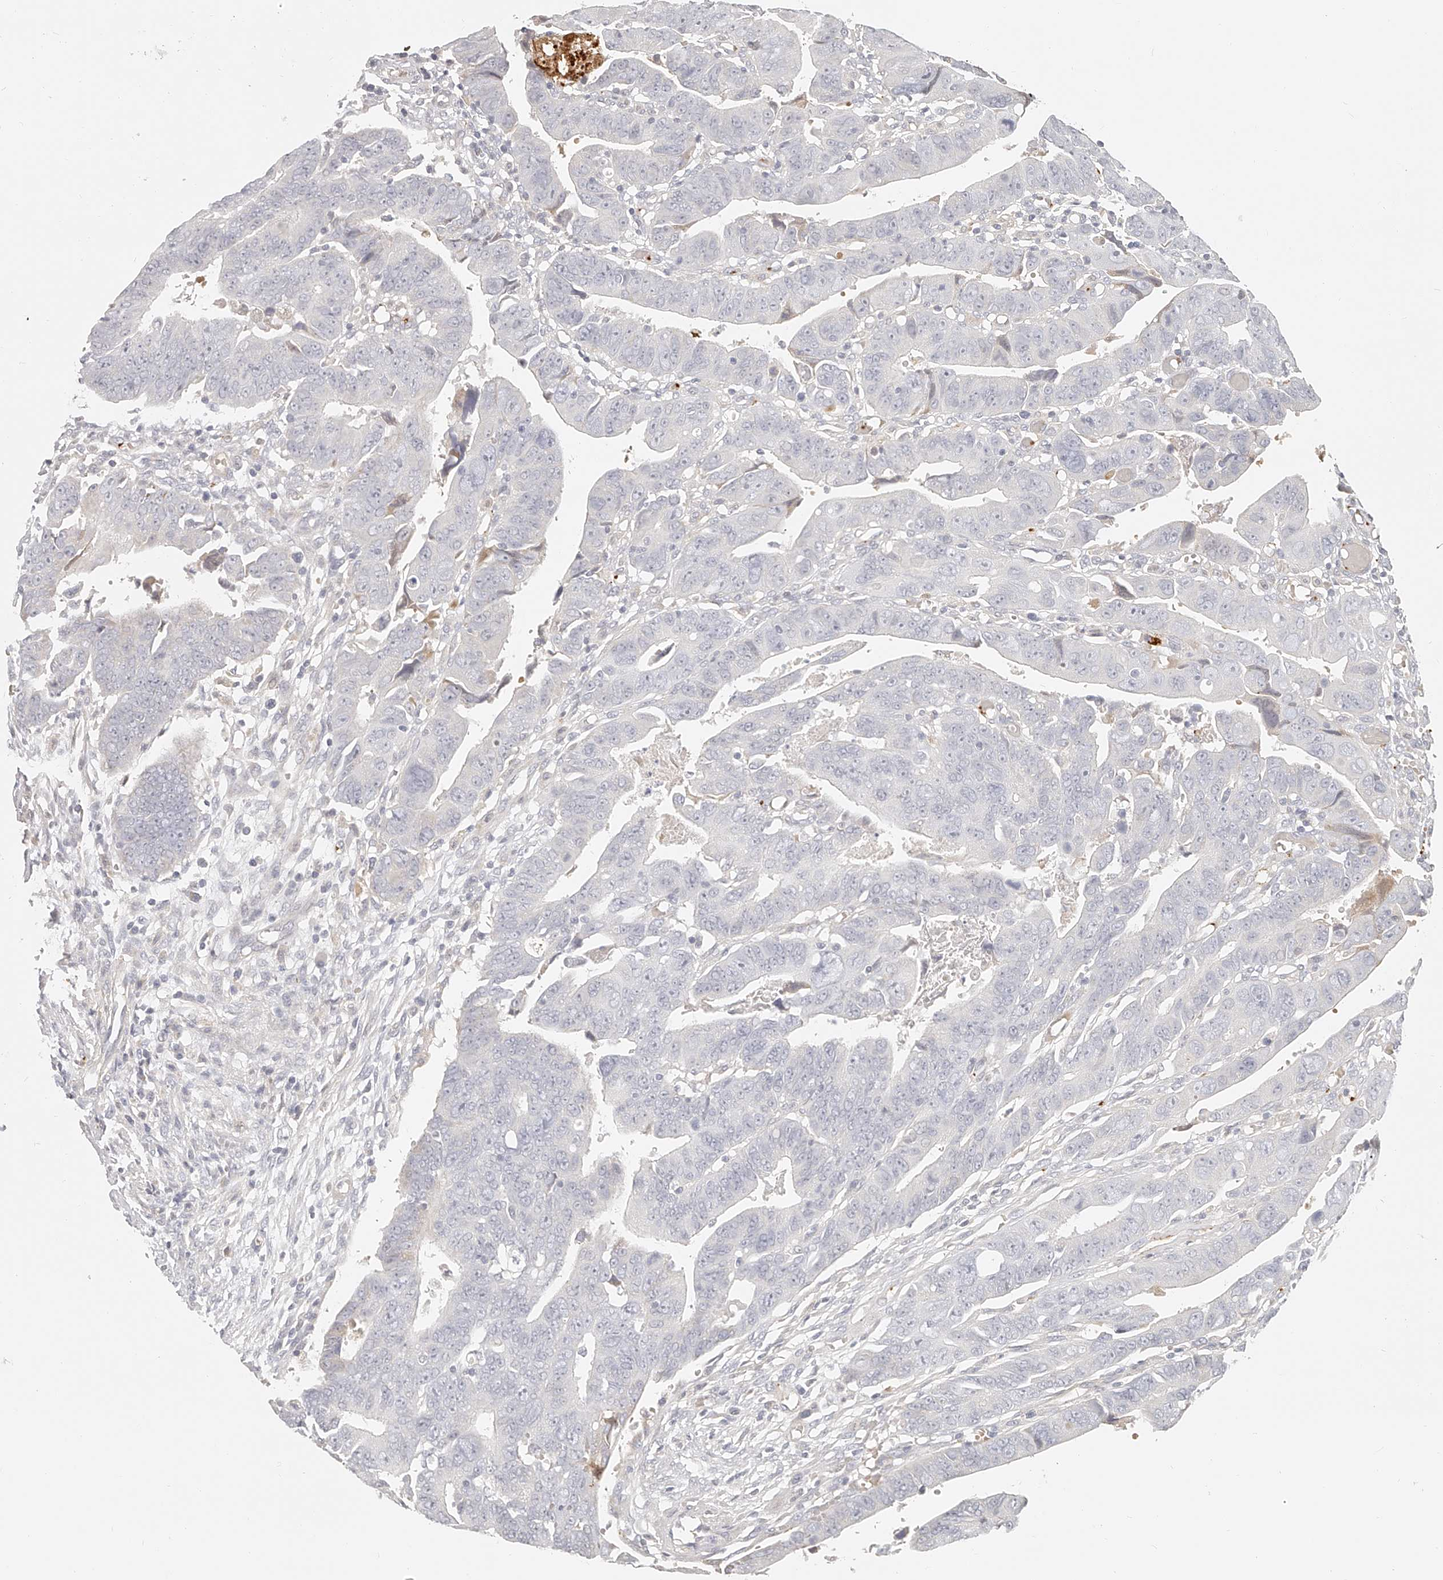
{"staining": {"intensity": "negative", "quantity": "none", "location": "none"}, "tissue": "colorectal cancer", "cell_type": "Tumor cells", "image_type": "cancer", "snomed": [{"axis": "morphology", "description": "Adenocarcinoma, NOS"}, {"axis": "topography", "description": "Rectum"}], "caption": "IHC photomicrograph of neoplastic tissue: colorectal adenocarcinoma stained with DAB displays no significant protein positivity in tumor cells.", "gene": "ITGB3", "patient": {"sex": "female", "age": 65}}